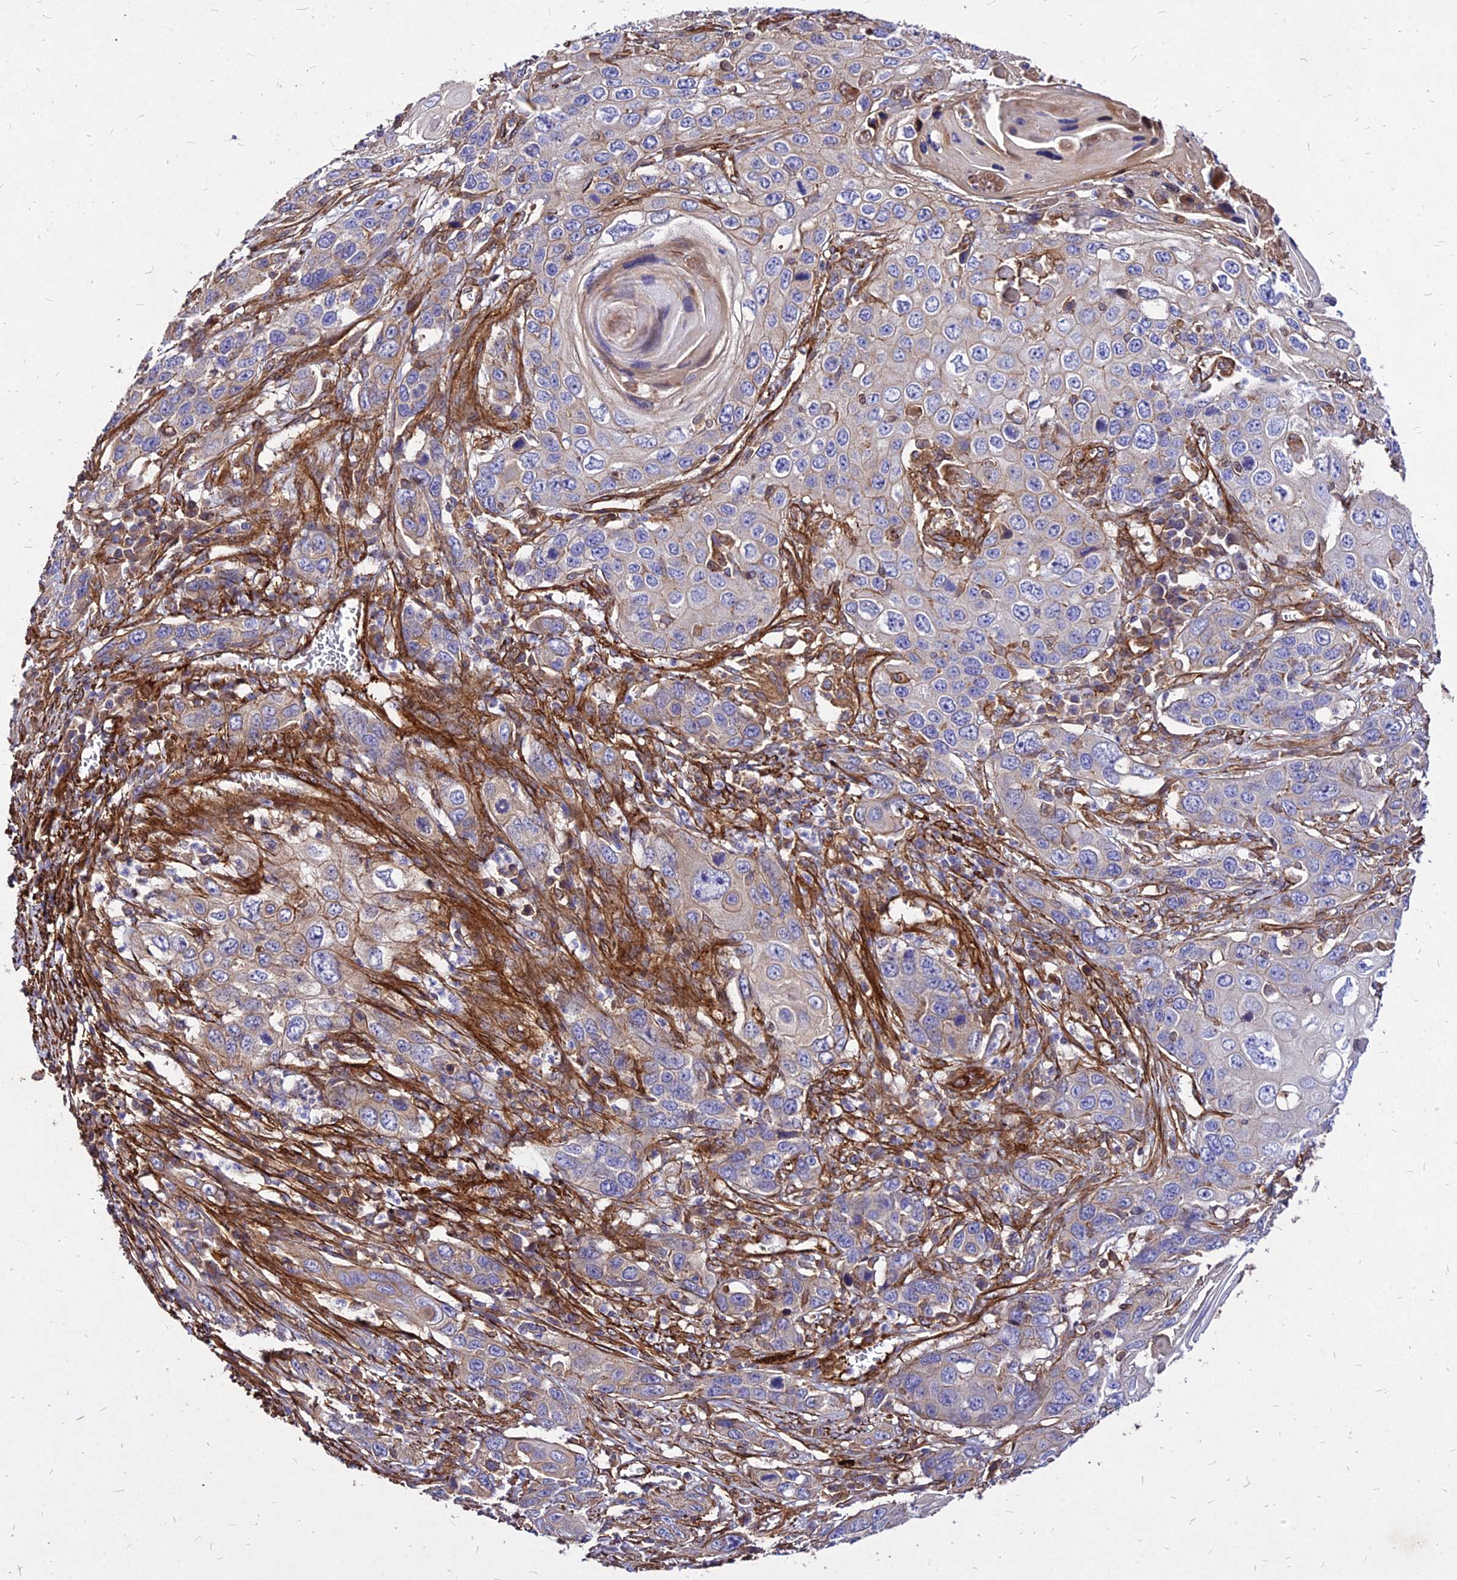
{"staining": {"intensity": "weak", "quantity": "25%-75%", "location": "cytoplasmic/membranous"}, "tissue": "skin cancer", "cell_type": "Tumor cells", "image_type": "cancer", "snomed": [{"axis": "morphology", "description": "Squamous cell carcinoma, NOS"}, {"axis": "topography", "description": "Skin"}], "caption": "Brown immunohistochemical staining in skin cancer reveals weak cytoplasmic/membranous staining in approximately 25%-75% of tumor cells. Using DAB (brown) and hematoxylin (blue) stains, captured at high magnification using brightfield microscopy.", "gene": "EFCC1", "patient": {"sex": "male", "age": 55}}